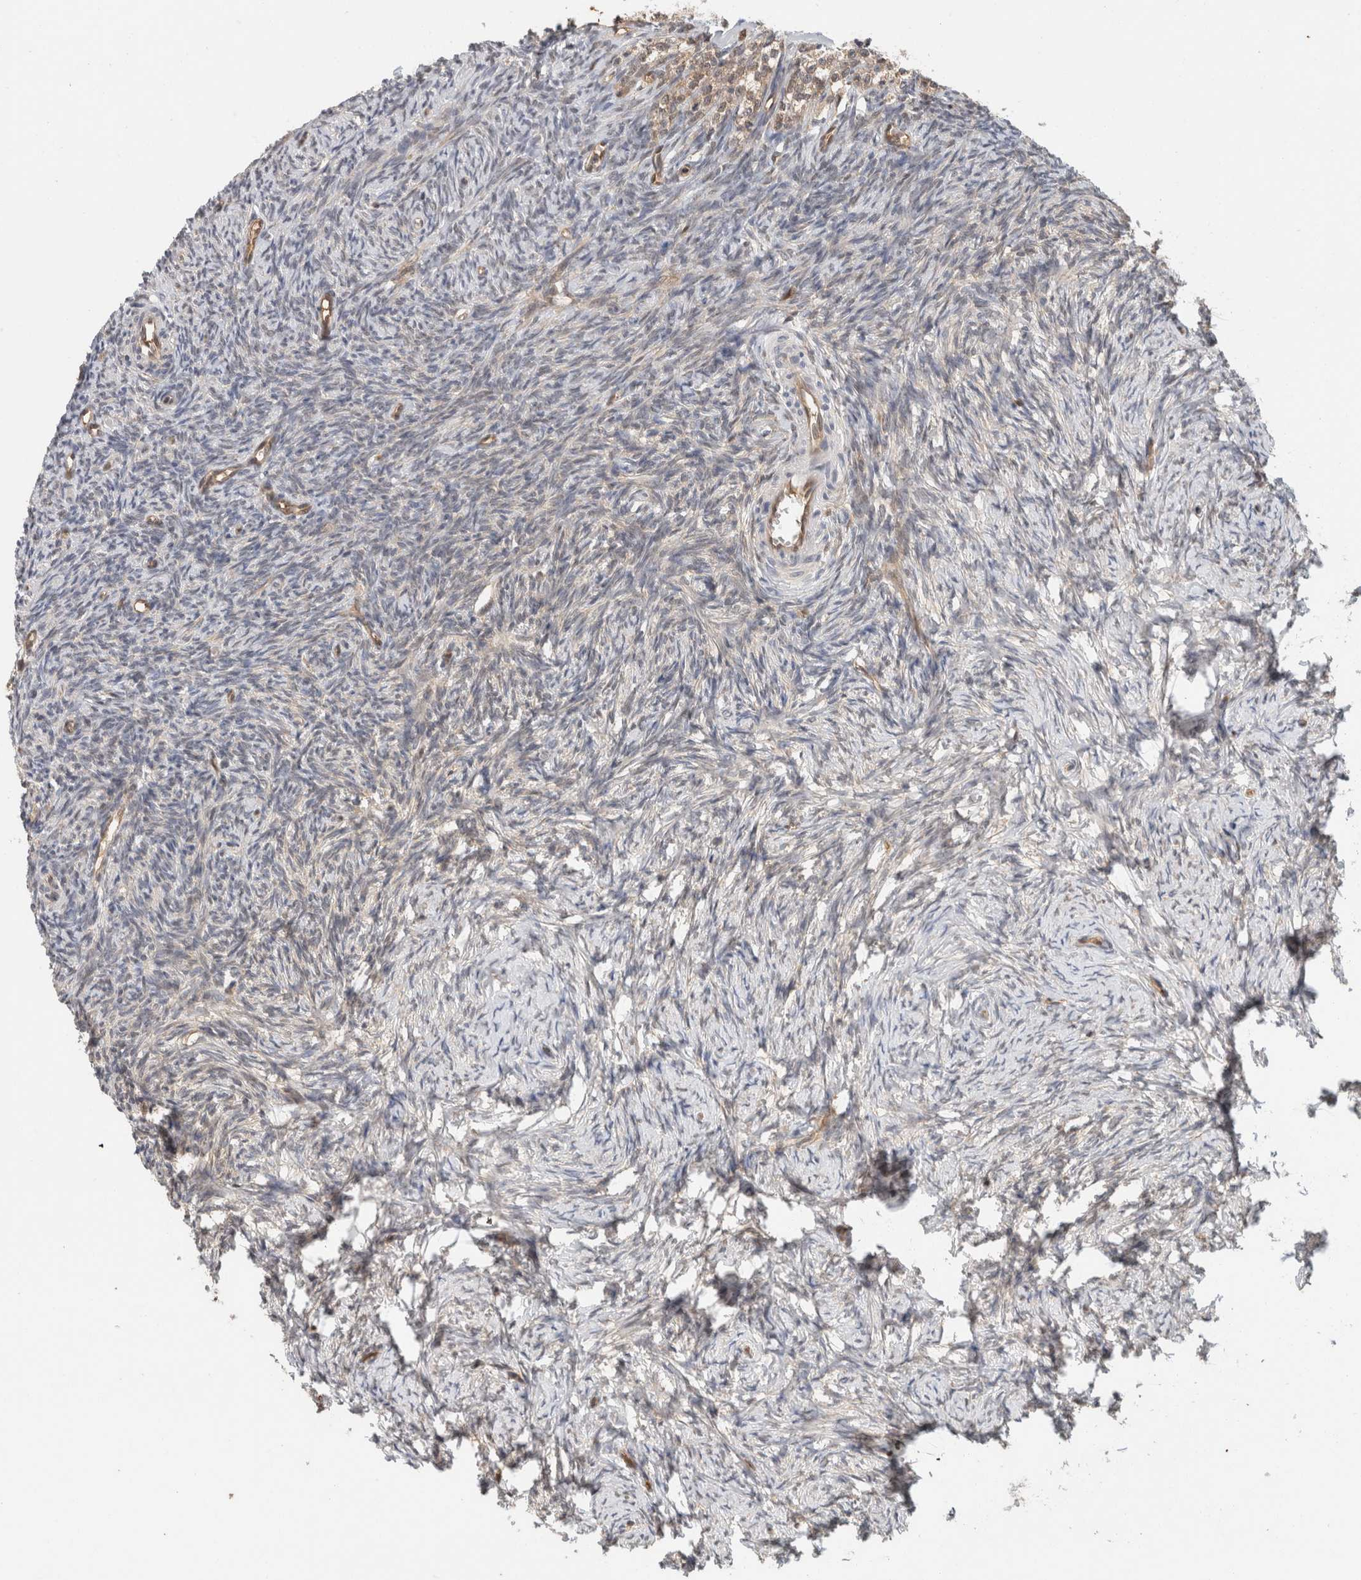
{"staining": {"intensity": "moderate", "quantity": ">75%", "location": "cytoplasmic/membranous"}, "tissue": "ovary", "cell_type": "Follicle cells", "image_type": "normal", "snomed": [{"axis": "morphology", "description": "Normal tissue, NOS"}, {"axis": "topography", "description": "Ovary"}], "caption": "Immunohistochemistry micrograph of normal human ovary stained for a protein (brown), which demonstrates medium levels of moderate cytoplasmic/membranous staining in about >75% of follicle cells.", "gene": "PFDN4", "patient": {"sex": "female", "age": 34}}